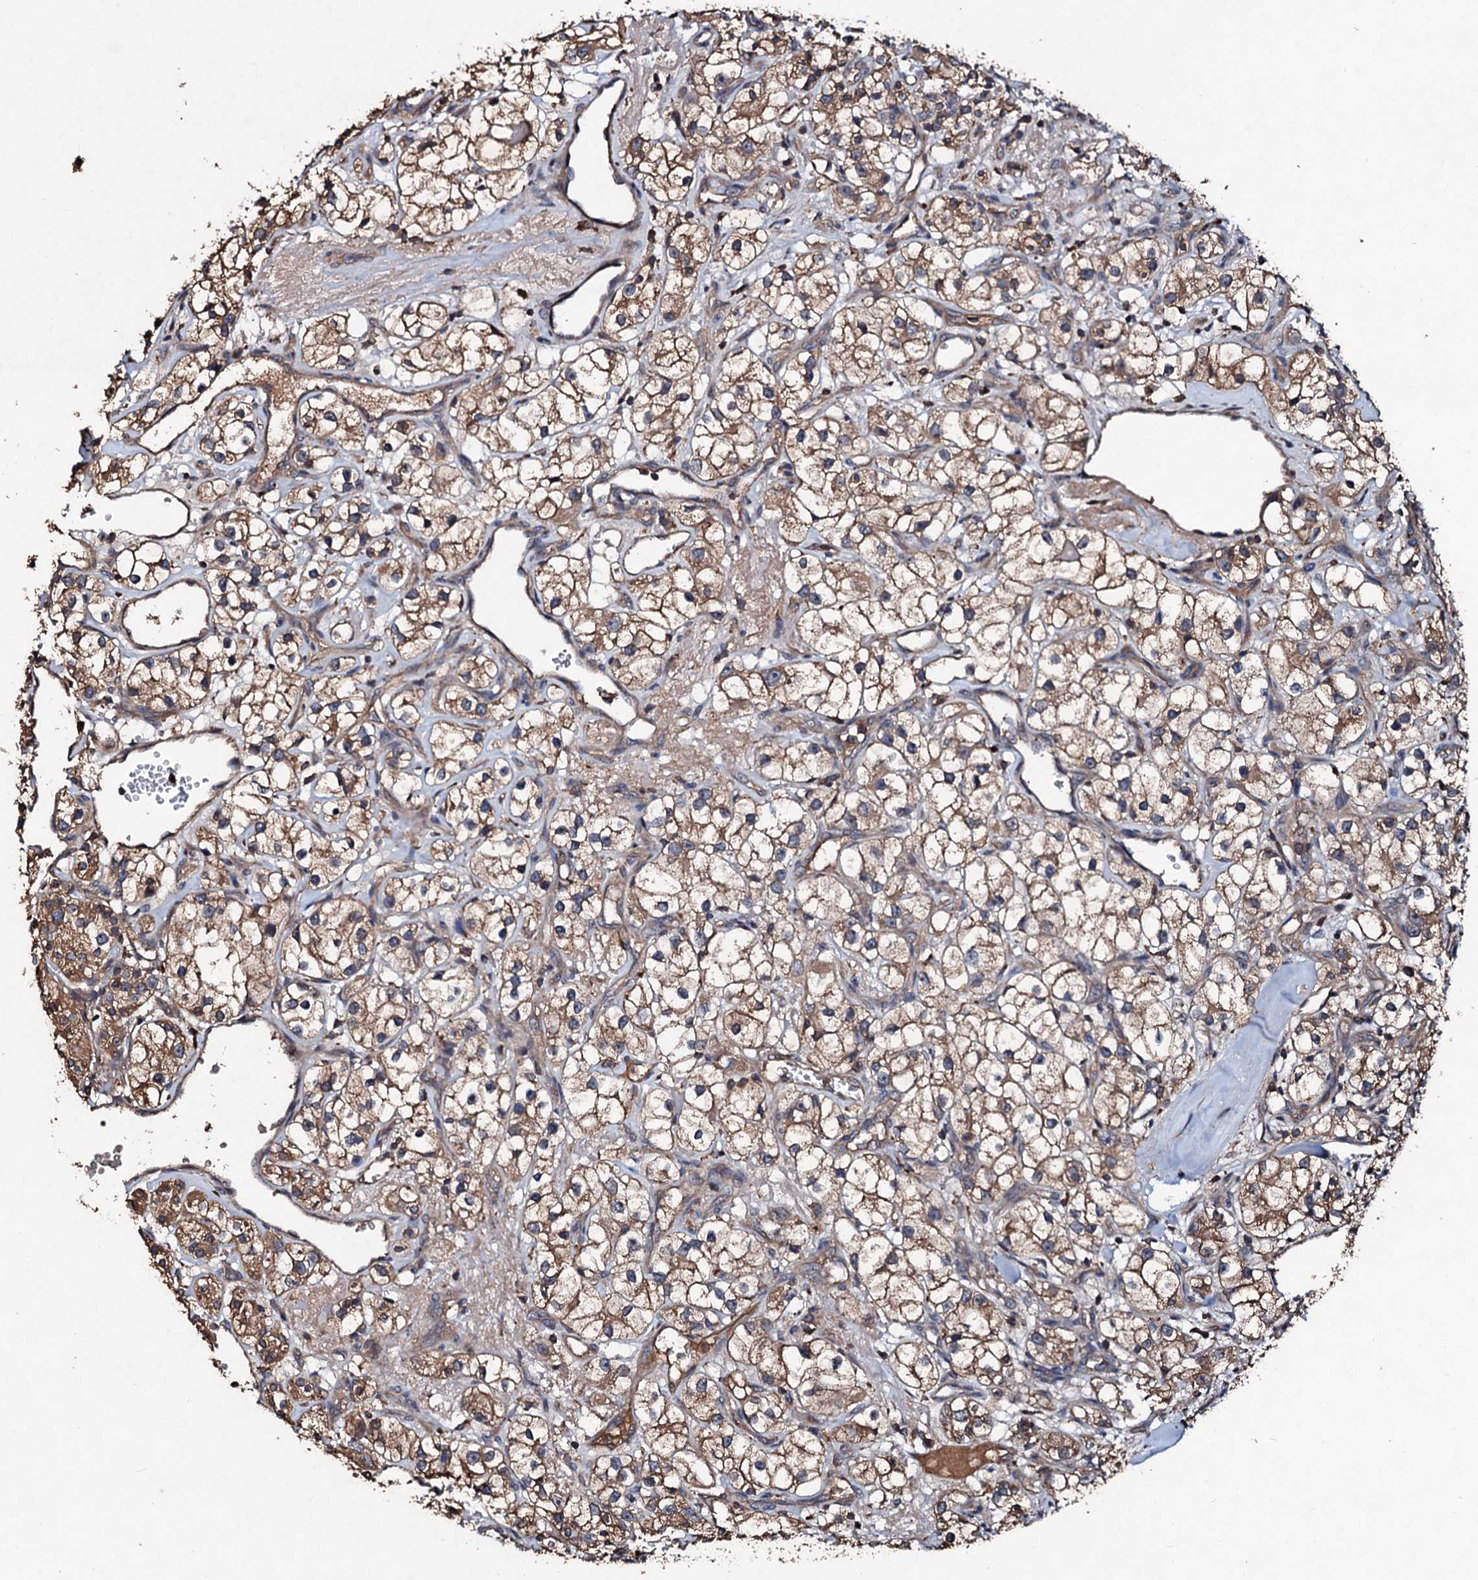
{"staining": {"intensity": "moderate", "quantity": ">75%", "location": "cytoplasmic/membranous"}, "tissue": "renal cancer", "cell_type": "Tumor cells", "image_type": "cancer", "snomed": [{"axis": "morphology", "description": "Adenocarcinoma, NOS"}, {"axis": "topography", "description": "Kidney"}], "caption": "An image showing moderate cytoplasmic/membranous expression in approximately >75% of tumor cells in renal cancer, as visualized by brown immunohistochemical staining.", "gene": "KERA", "patient": {"sex": "male", "age": 77}}